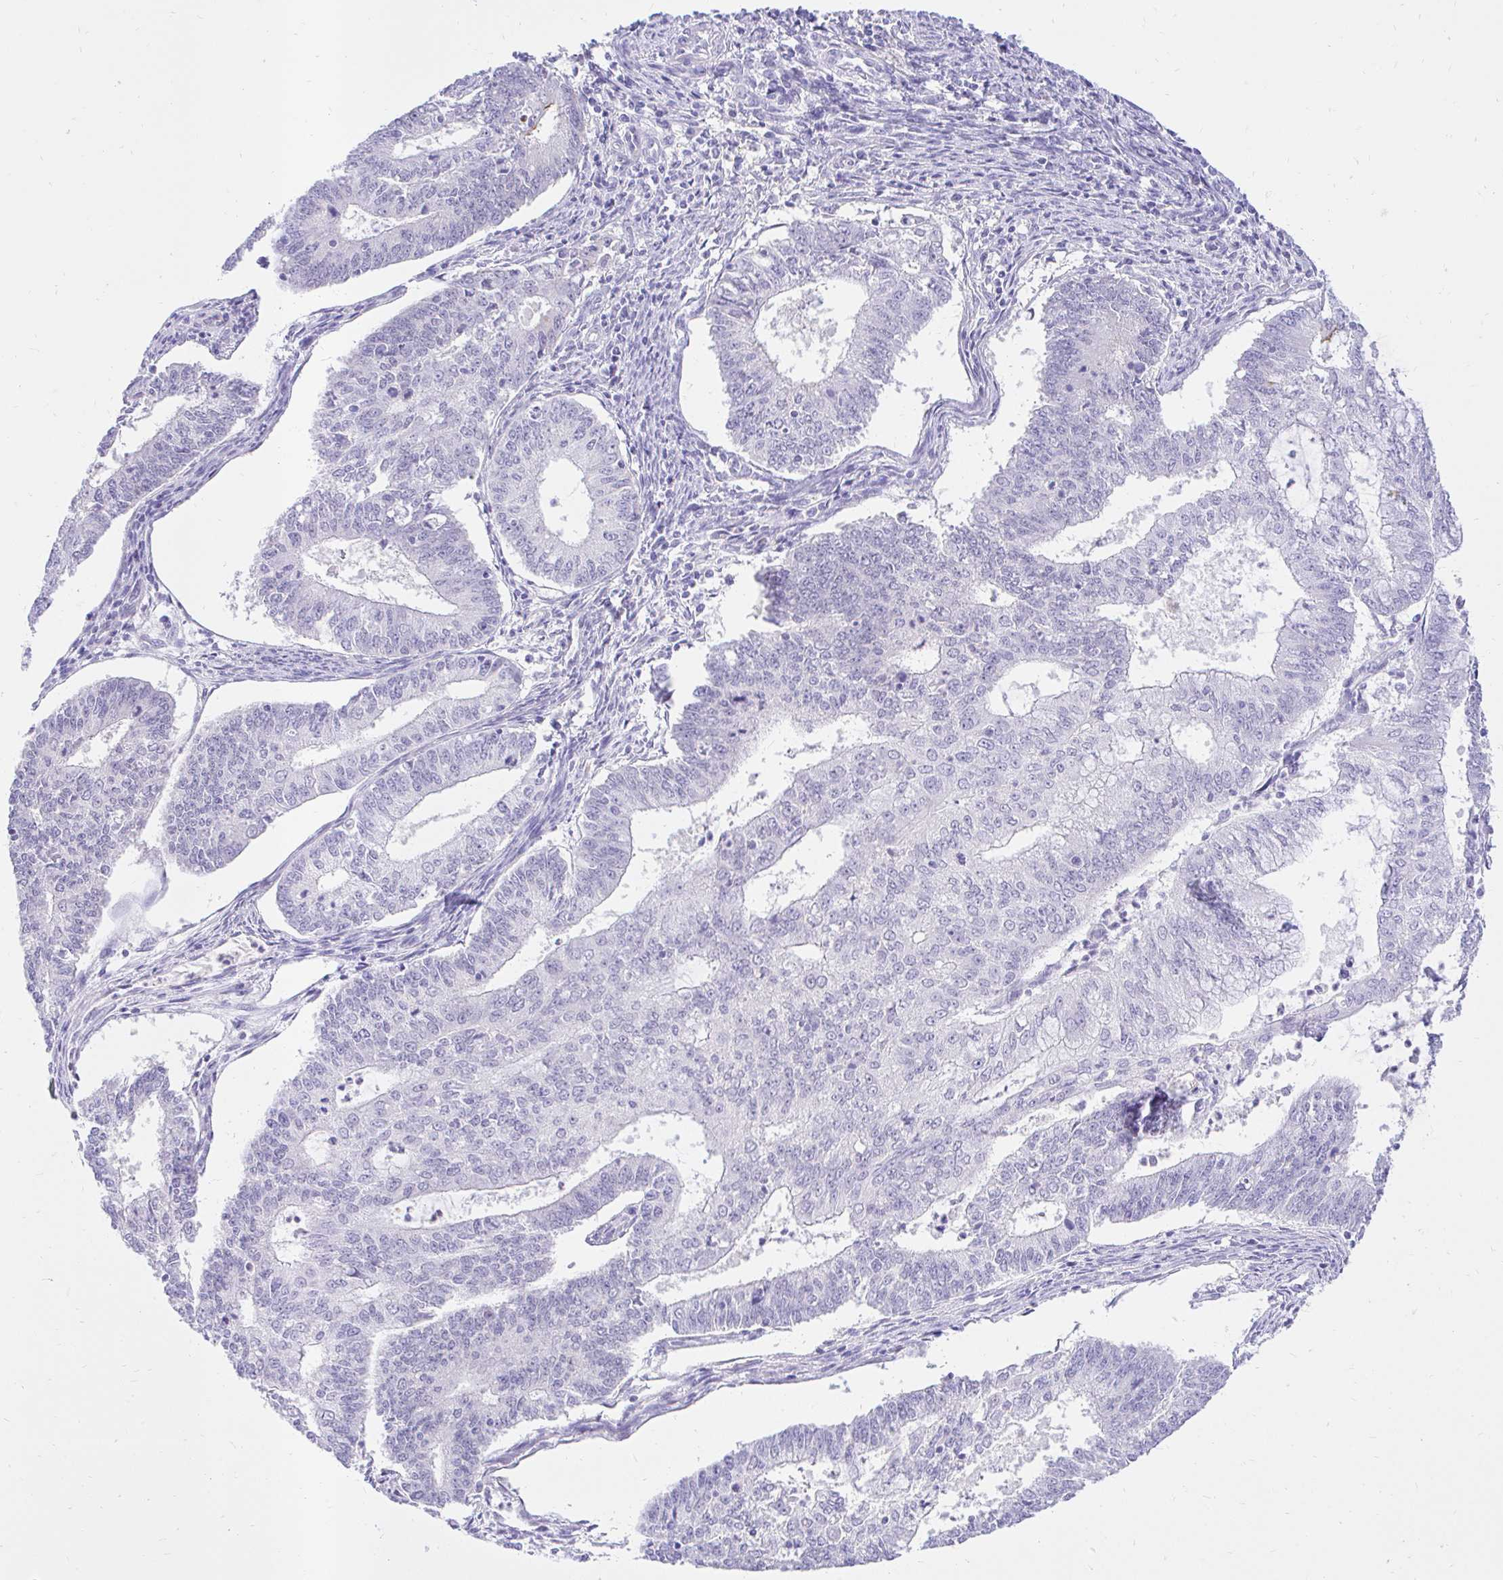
{"staining": {"intensity": "negative", "quantity": "none", "location": "none"}, "tissue": "endometrial cancer", "cell_type": "Tumor cells", "image_type": "cancer", "snomed": [{"axis": "morphology", "description": "Adenocarcinoma, NOS"}, {"axis": "topography", "description": "Endometrium"}], "caption": "Human adenocarcinoma (endometrial) stained for a protein using IHC reveals no positivity in tumor cells.", "gene": "FATE1", "patient": {"sex": "female", "age": 61}}